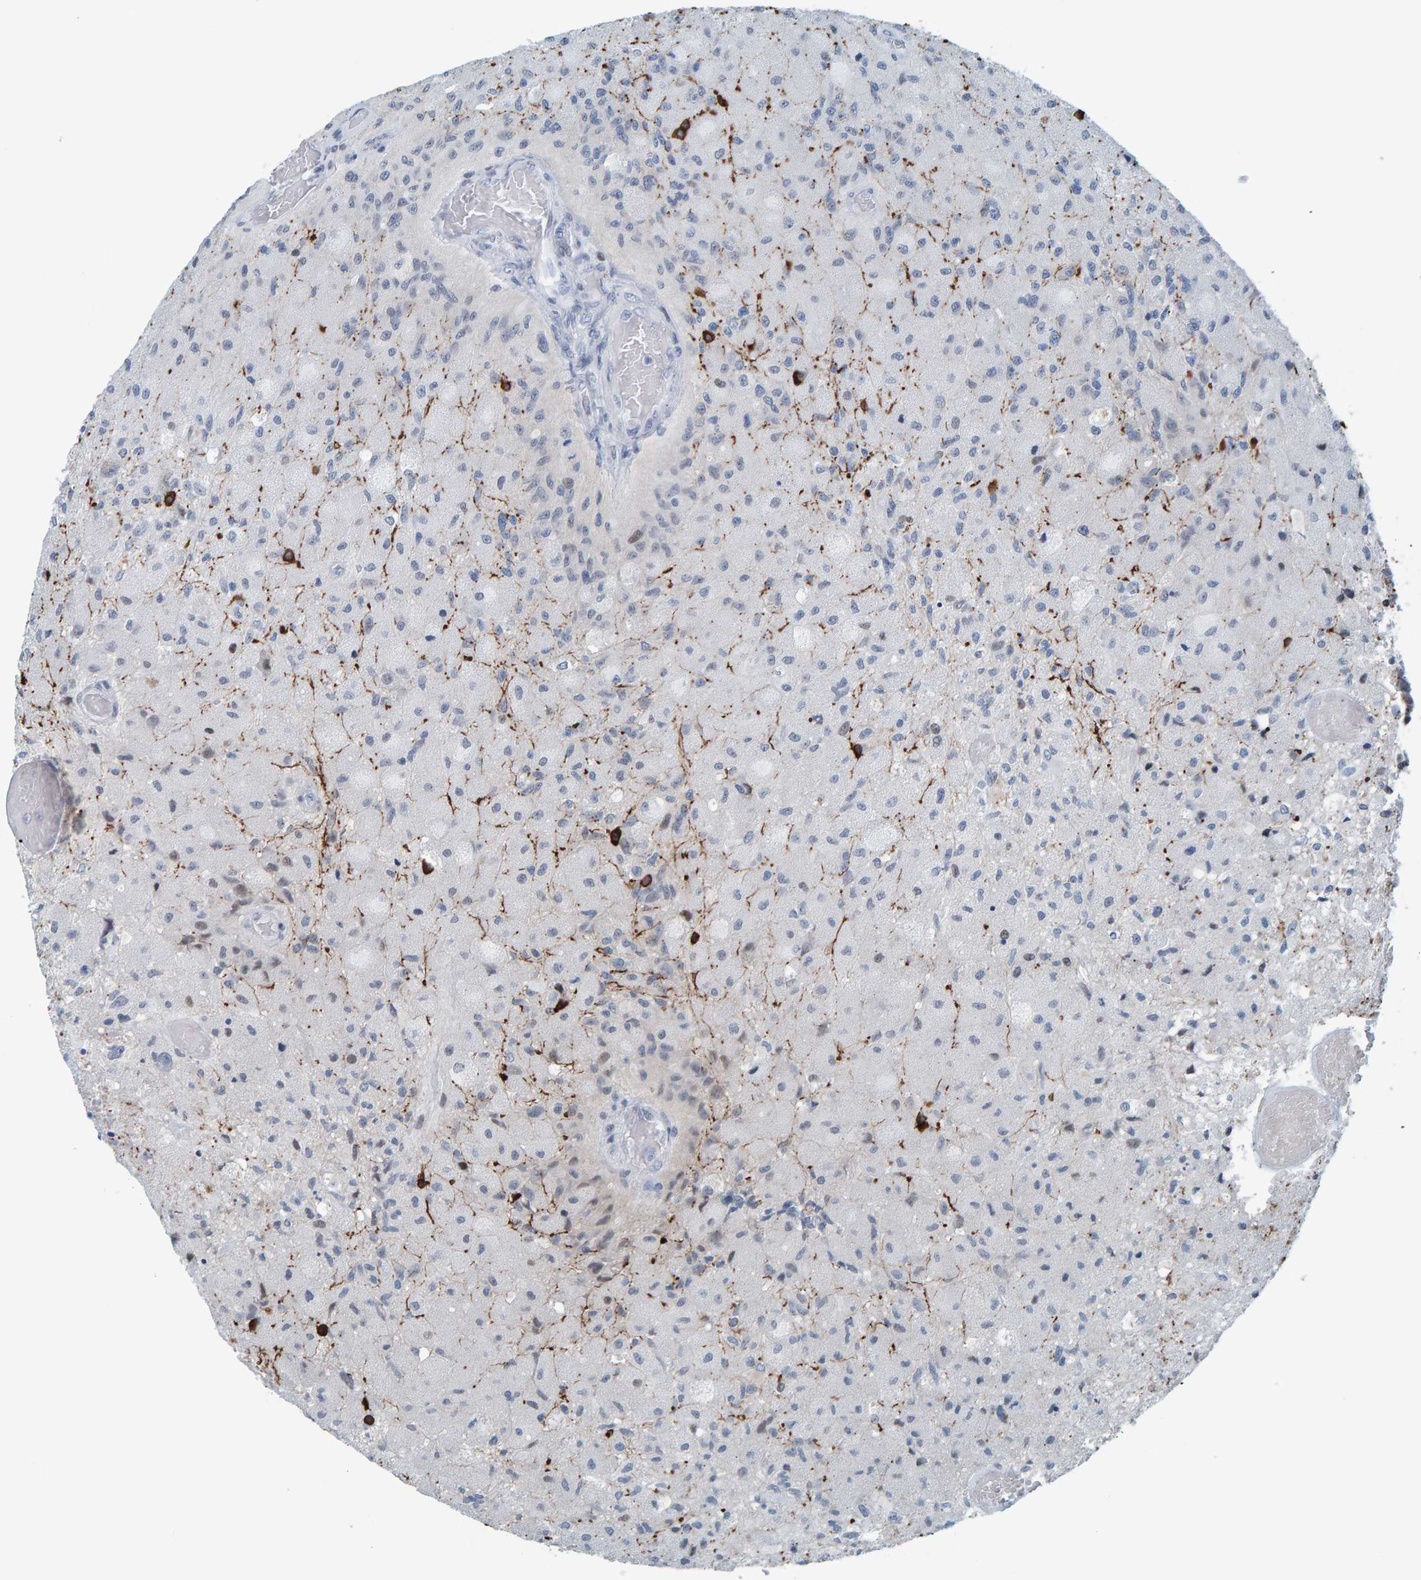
{"staining": {"intensity": "negative", "quantity": "none", "location": "none"}, "tissue": "glioma", "cell_type": "Tumor cells", "image_type": "cancer", "snomed": [{"axis": "morphology", "description": "Normal tissue, NOS"}, {"axis": "morphology", "description": "Glioma, malignant, High grade"}, {"axis": "topography", "description": "Cerebral cortex"}], "caption": "Immunohistochemical staining of glioma reveals no significant staining in tumor cells. (DAB (3,3'-diaminobenzidine) immunohistochemistry with hematoxylin counter stain).", "gene": "CNP", "patient": {"sex": "male", "age": 77}}